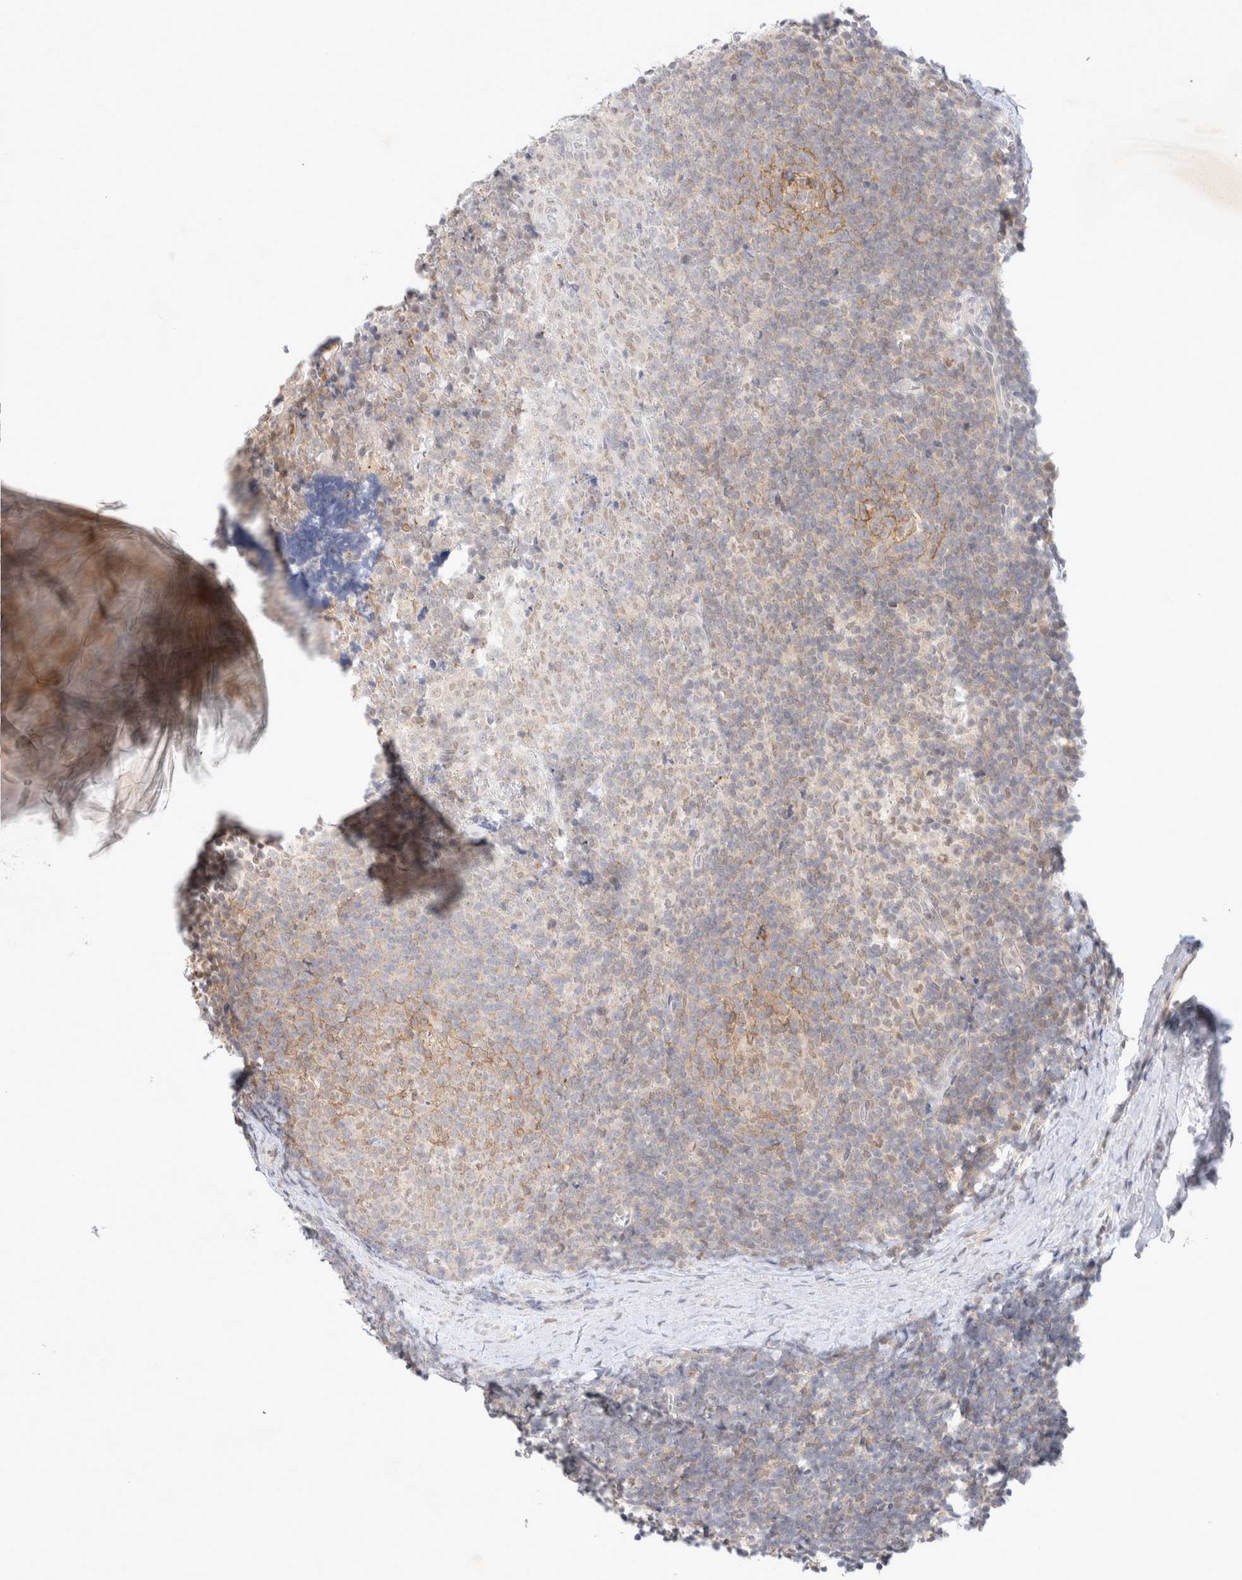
{"staining": {"intensity": "weak", "quantity": "25%-75%", "location": "cytoplasmic/membranous"}, "tissue": "tonsil", "cell_type": "Germinal center cells", "image_type": "normal", "snomed": [{"axis": "morphology", "description": "Normal tissue, NOS"}, {"axis": "topography", "description": "Tonsil"}], "caption": "Immunohistochemical staining of benign tonsil demonstrates weak cytoplasmic/membranous protein staining in about 25%-75% of germinal center cells. Ihc stains the protein in brown and the nuclei are stained blue.", "gene": "FBXO42", "patient": {"sex": "male", "age": 37}}